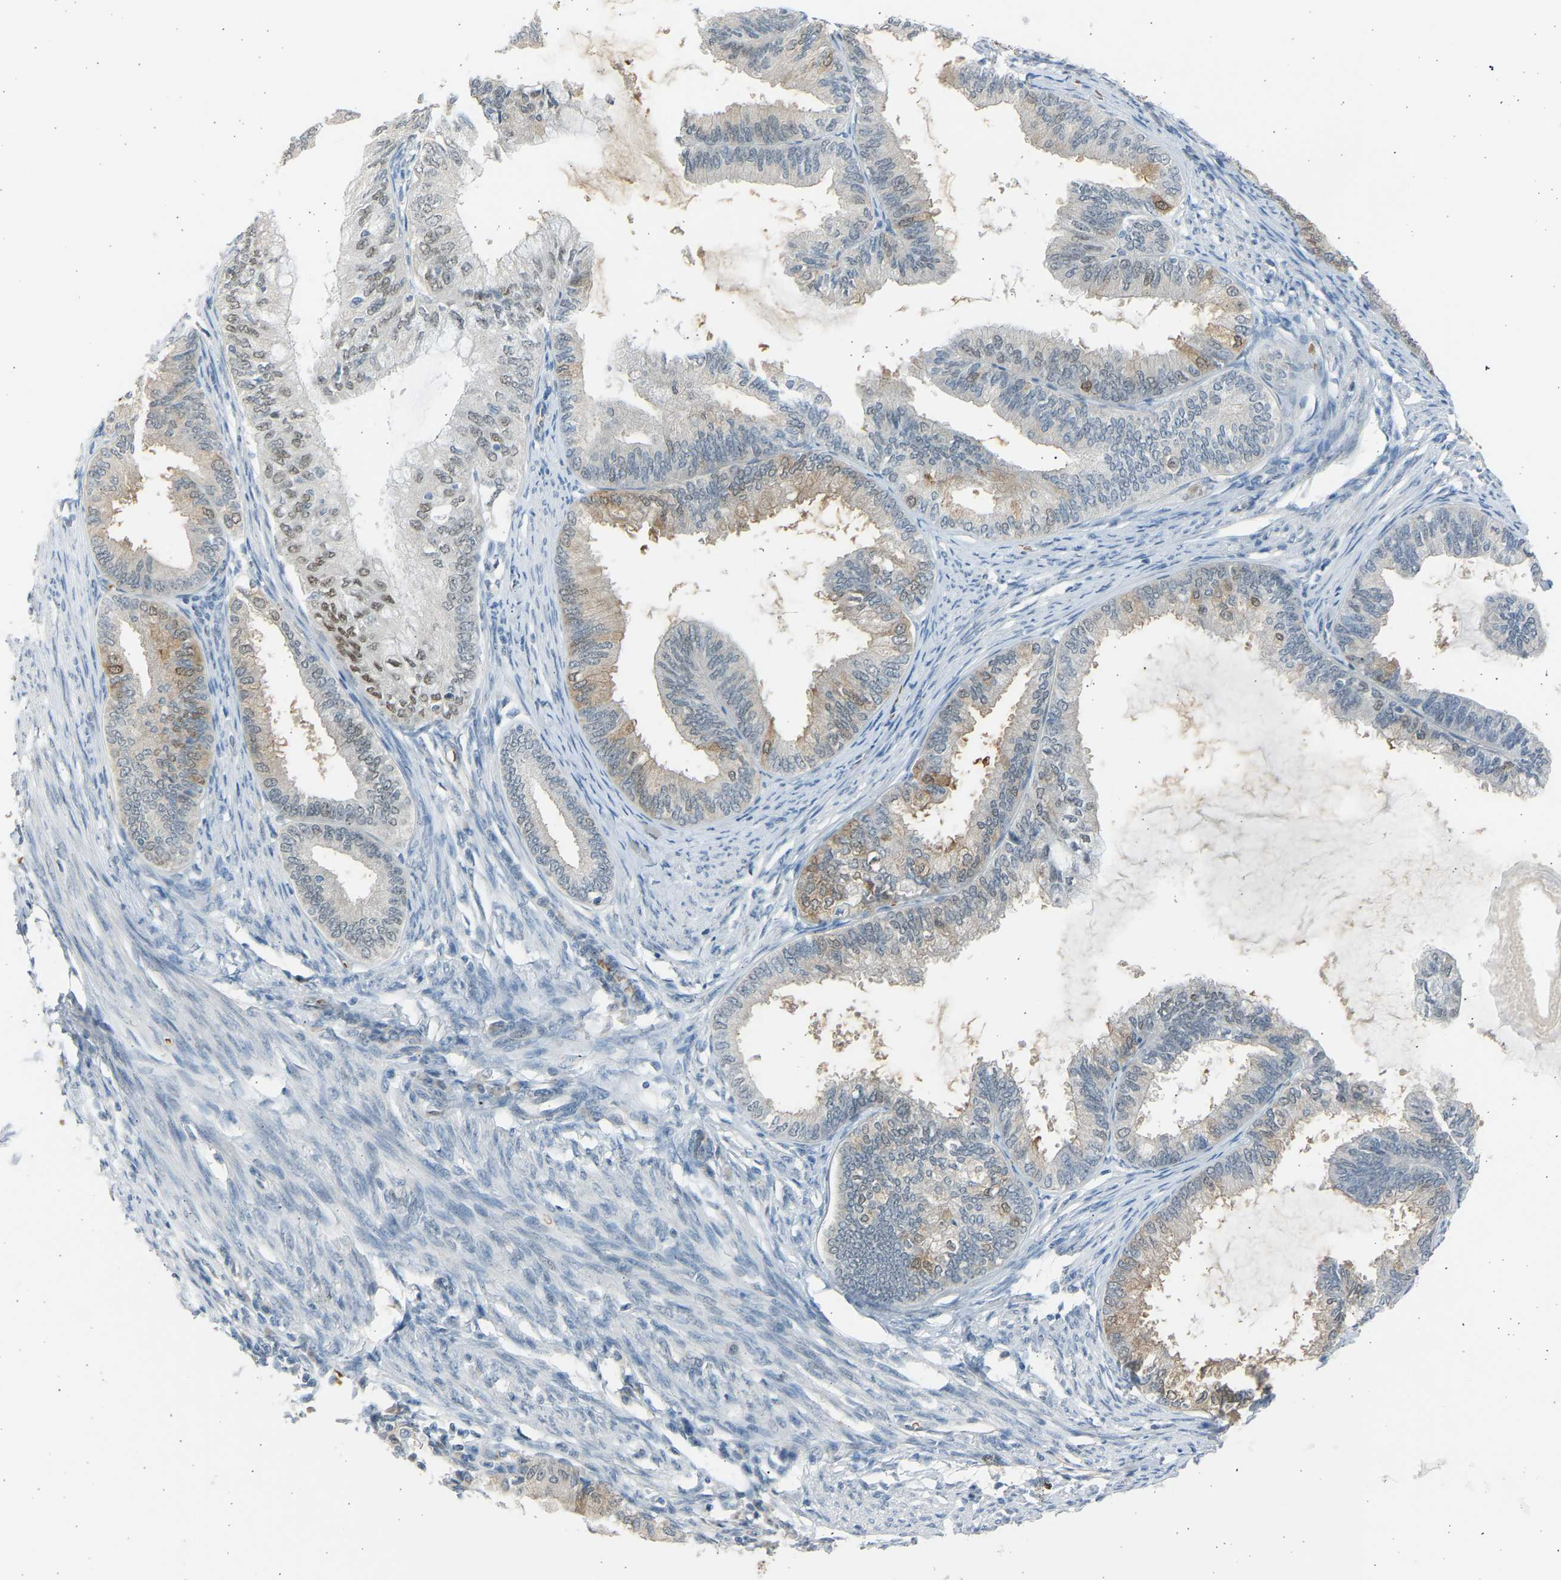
{"staining": {"intensity": "weak", "quantity": "25%-75%", "location": "nuclear"}, "tissue": "endometrial cancer", "cell_type": "Tumor cells", "image_type": "cancer", "snomed": [{"axis": "morphology", "description": "Adenocarcinoma, NOS"}, {"axis": "topography", "description": "Endometrium"}], "caption": "A photomicrograph of human endometrial cancer (adenocarcinoma) stained for a protein displays weak nuclear brown staining in tumor cells.", "gene": "BIRC2", "patient": {"sex": "female", "age": 86}}